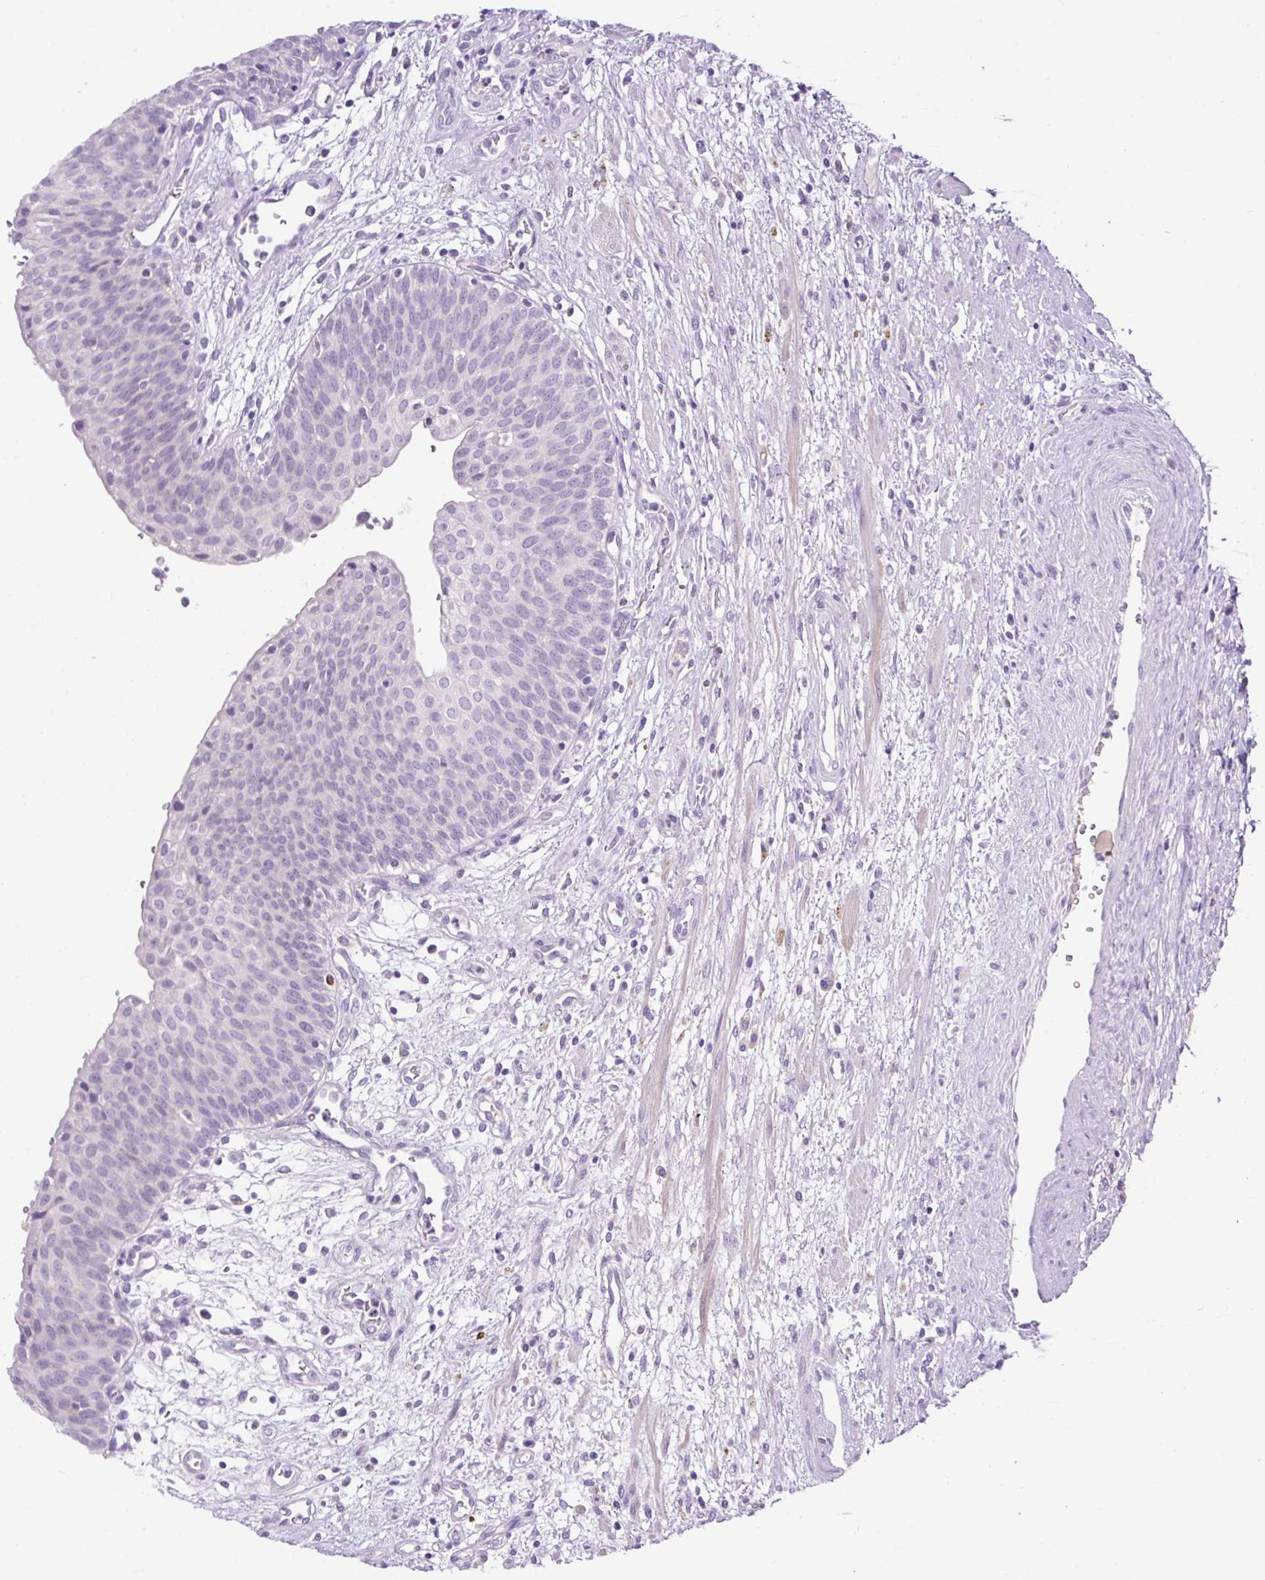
{"staining": {"intensity": "weak", "quantity": "<25%", "location": "cytoplasmic/membranous"}, "tissue": "urinary bladder", "cell_type": "Urothelial cells", "image_type": "normal", "snomed": [{"axis": "morphology", "description": "Normal tissue, NOS"}, {"axis": "topography", "description": "Urinary bladder"}], "caption": "Histopathology image shows no protein expression in urothelial cells of unremarkable urinary bladder. (DAB (3,3'-diaminobenzidine) immunohistochemistry visualized using brightfield microscopy, high magnification).", "gene": "SPTBN5", "patient": {"sex": "male", "age": 55}}